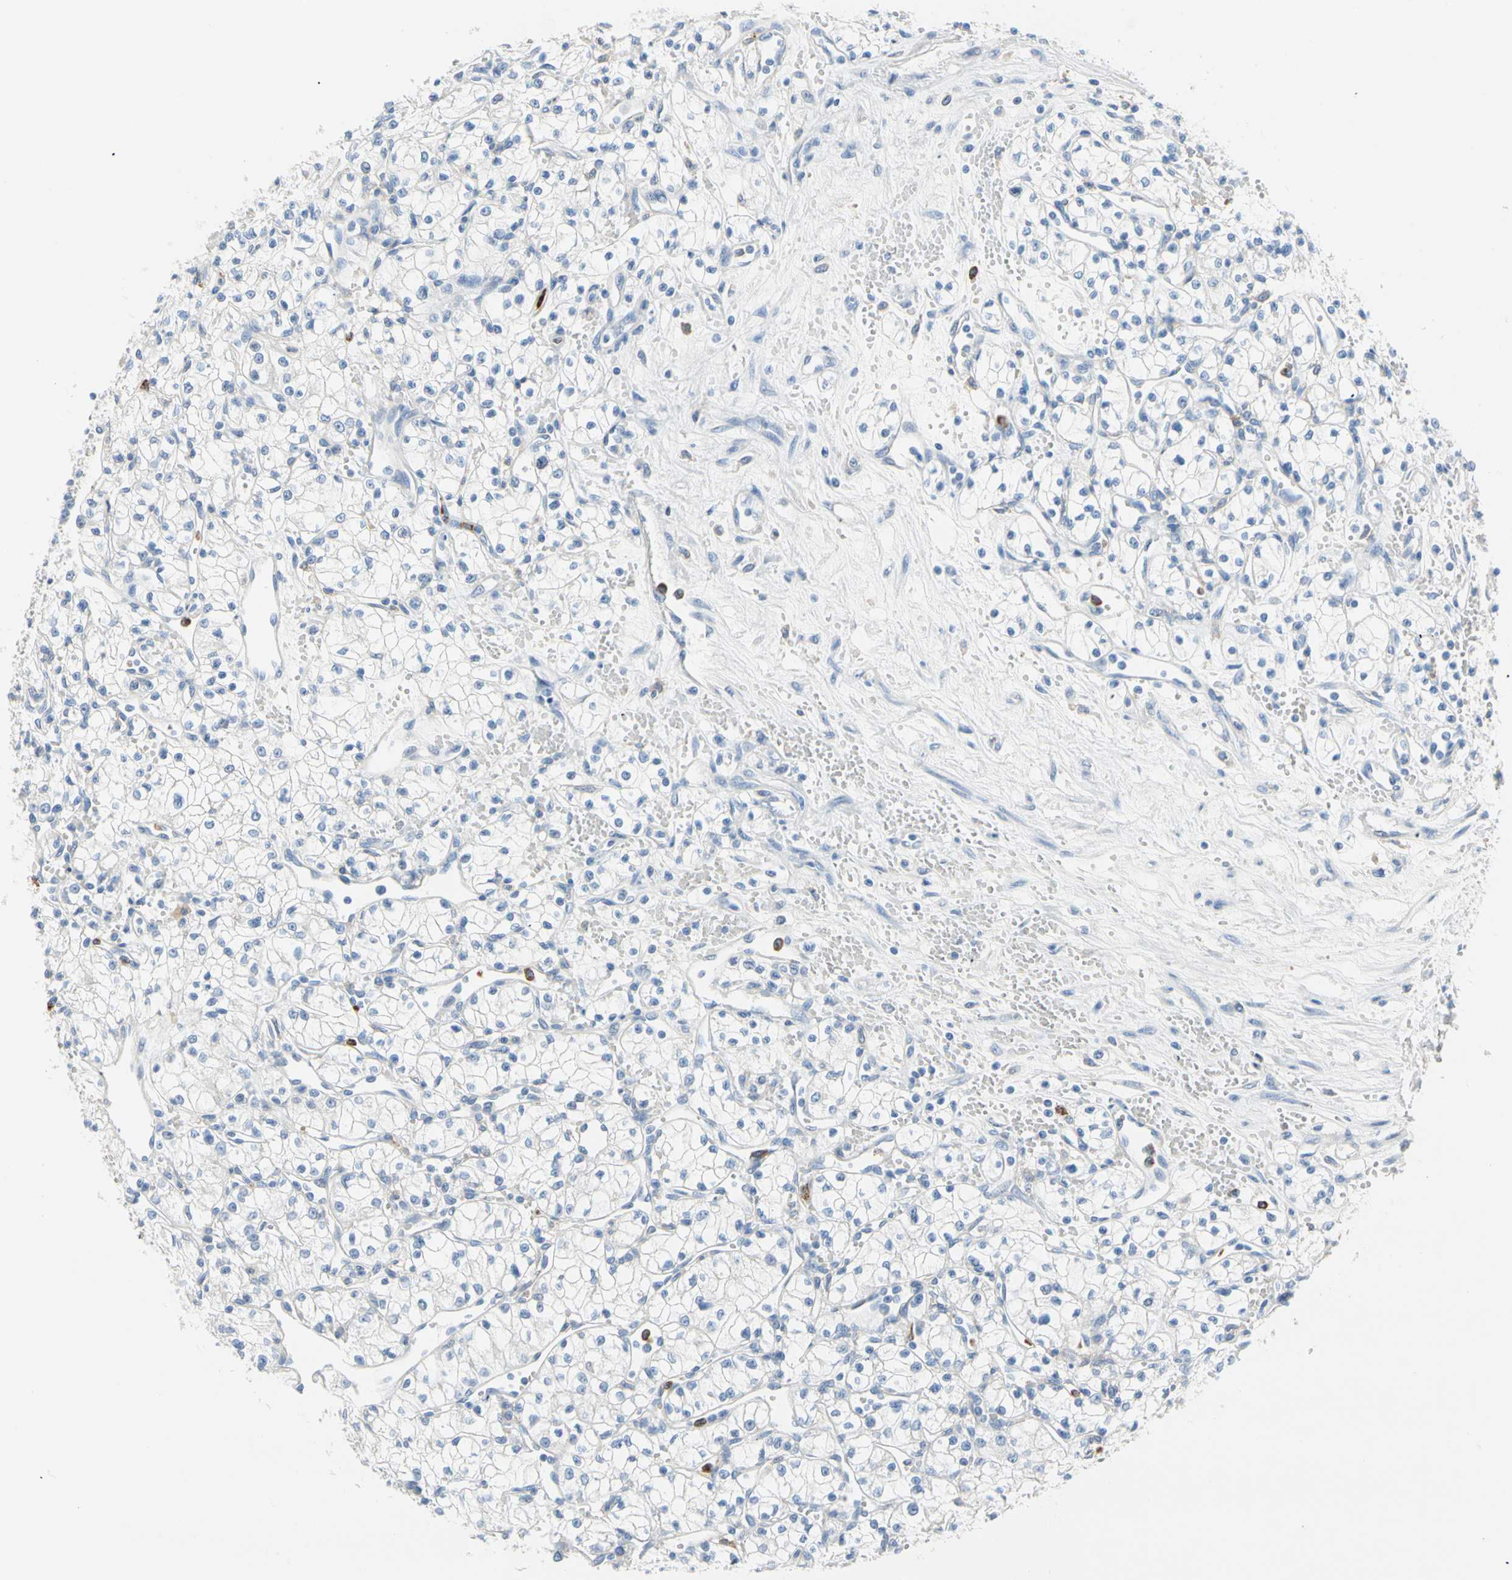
{"staining": {"intensity": "negative", "quantity": "none", "location": "none"}, "tissue": "renal cancer", "cell_type": "Tumor cells", "image_type": "cancer", "snomed": [{"axis": "morphology", "description": "Normal tissue, NOS"}, {"axis": "morphology", "description": "Adenocarcinoma, NOS"}, {"axis": "topography", "description": "Kidney"}], "caption": "Image shows no significant protein expression in tumor cells of renal adenocarcinoma.", "gene": "CLEC4A", "patient": {"sex": "male", "age": 59}}